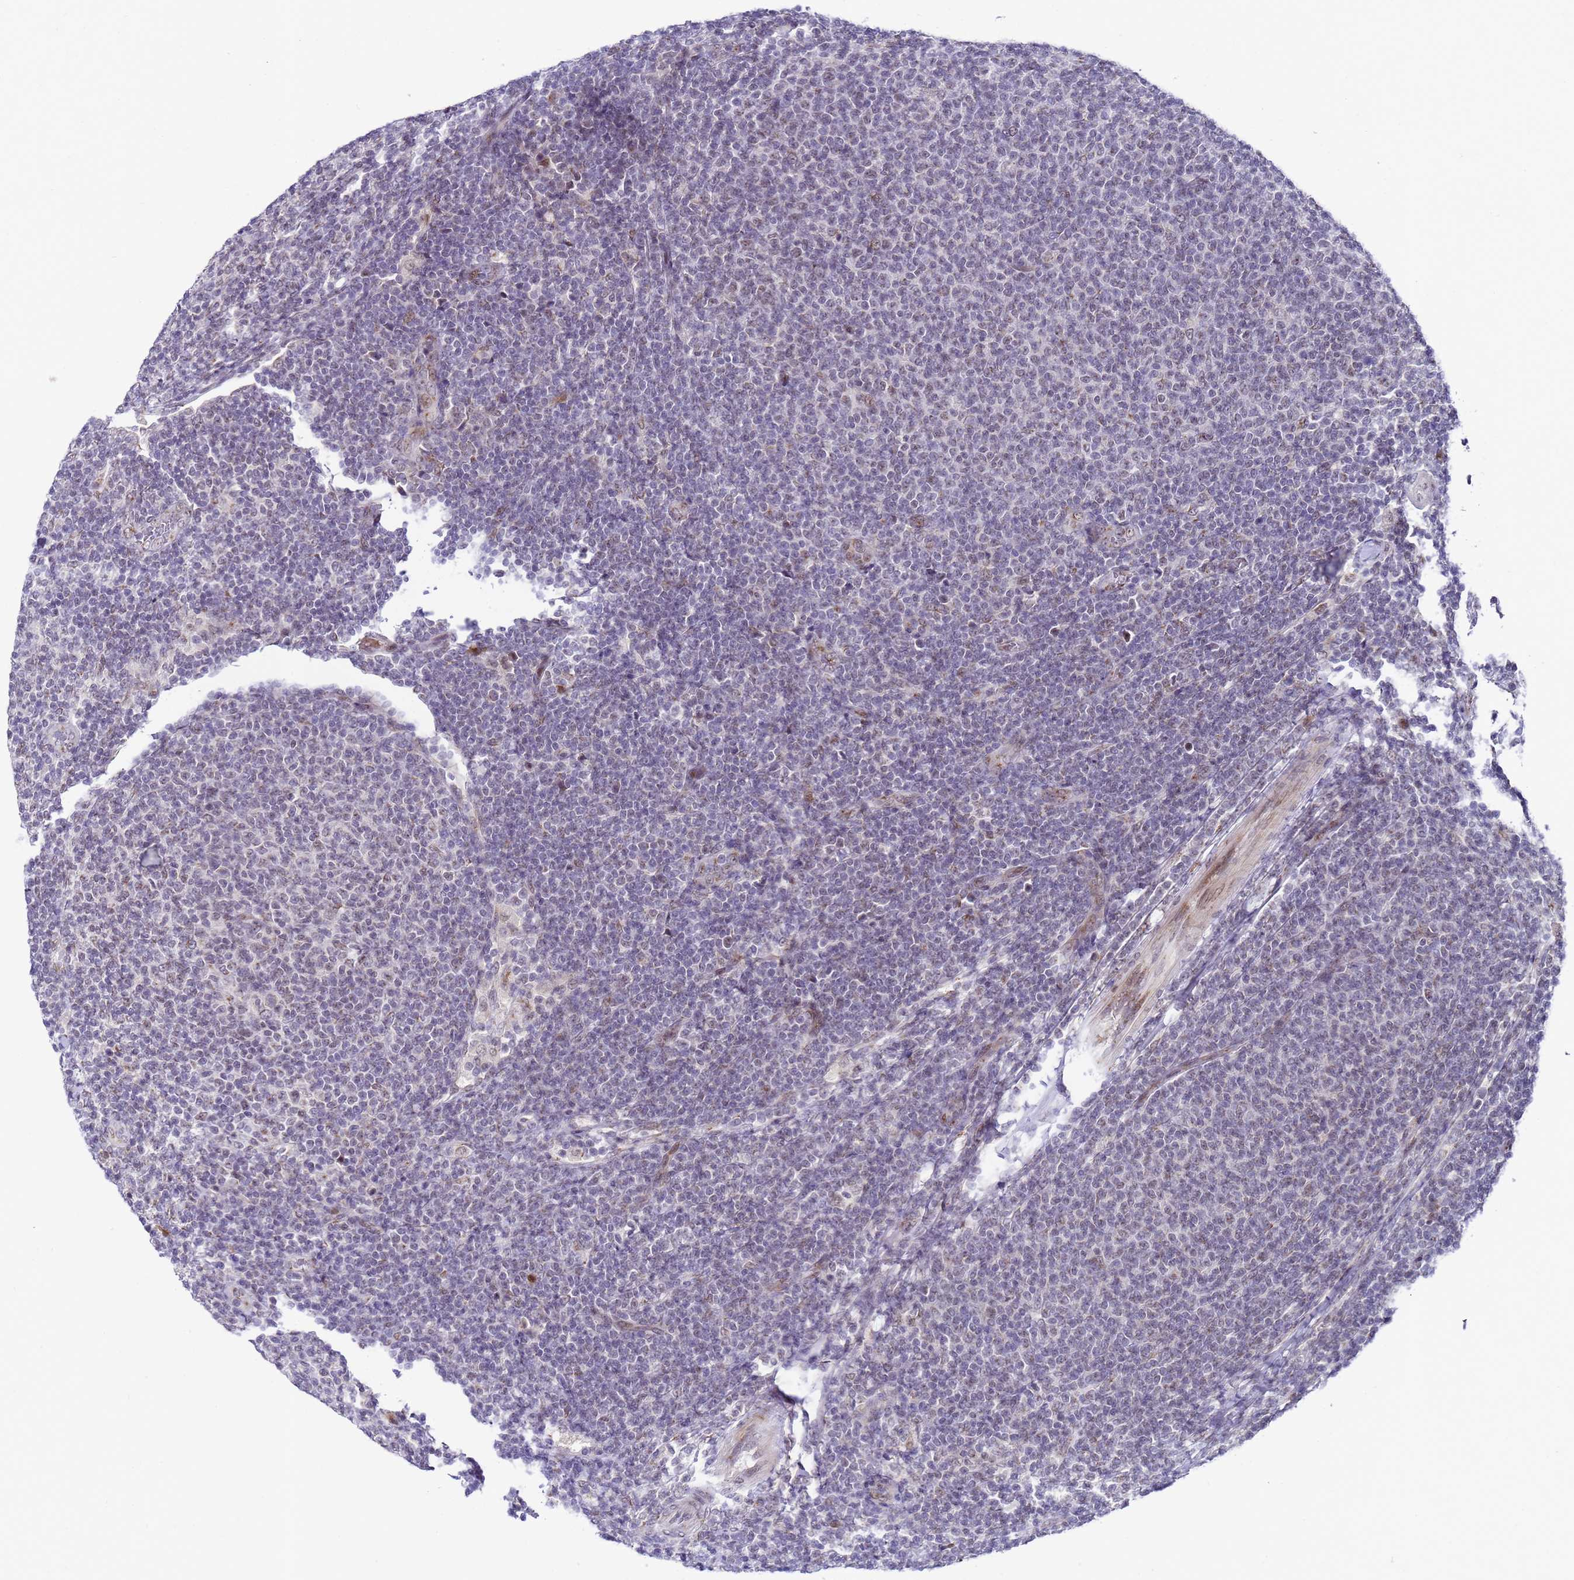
{"staining": {"intensity": "weak", "quantity": "<25%", "location": "nuclear"}, "tissue": "lymphoma", "cell_type": "Tumor cells", "image_type": "cancer", "snomed": [{"axis": "morphology", "description": "Malignant lymphoma, non-Hodgkin's type, Low grade"}, {"axis": "topography", "description": "Lymph node"}], "caption": "Immunohistochemistry micrograph of low-grade malignant lymphoma, non-Hodgkin's type stained for a protein (brown), which shows no staining in tumor cells.", "gene": "C19orf47", "patient": {"sex": "male", "age": 66}}